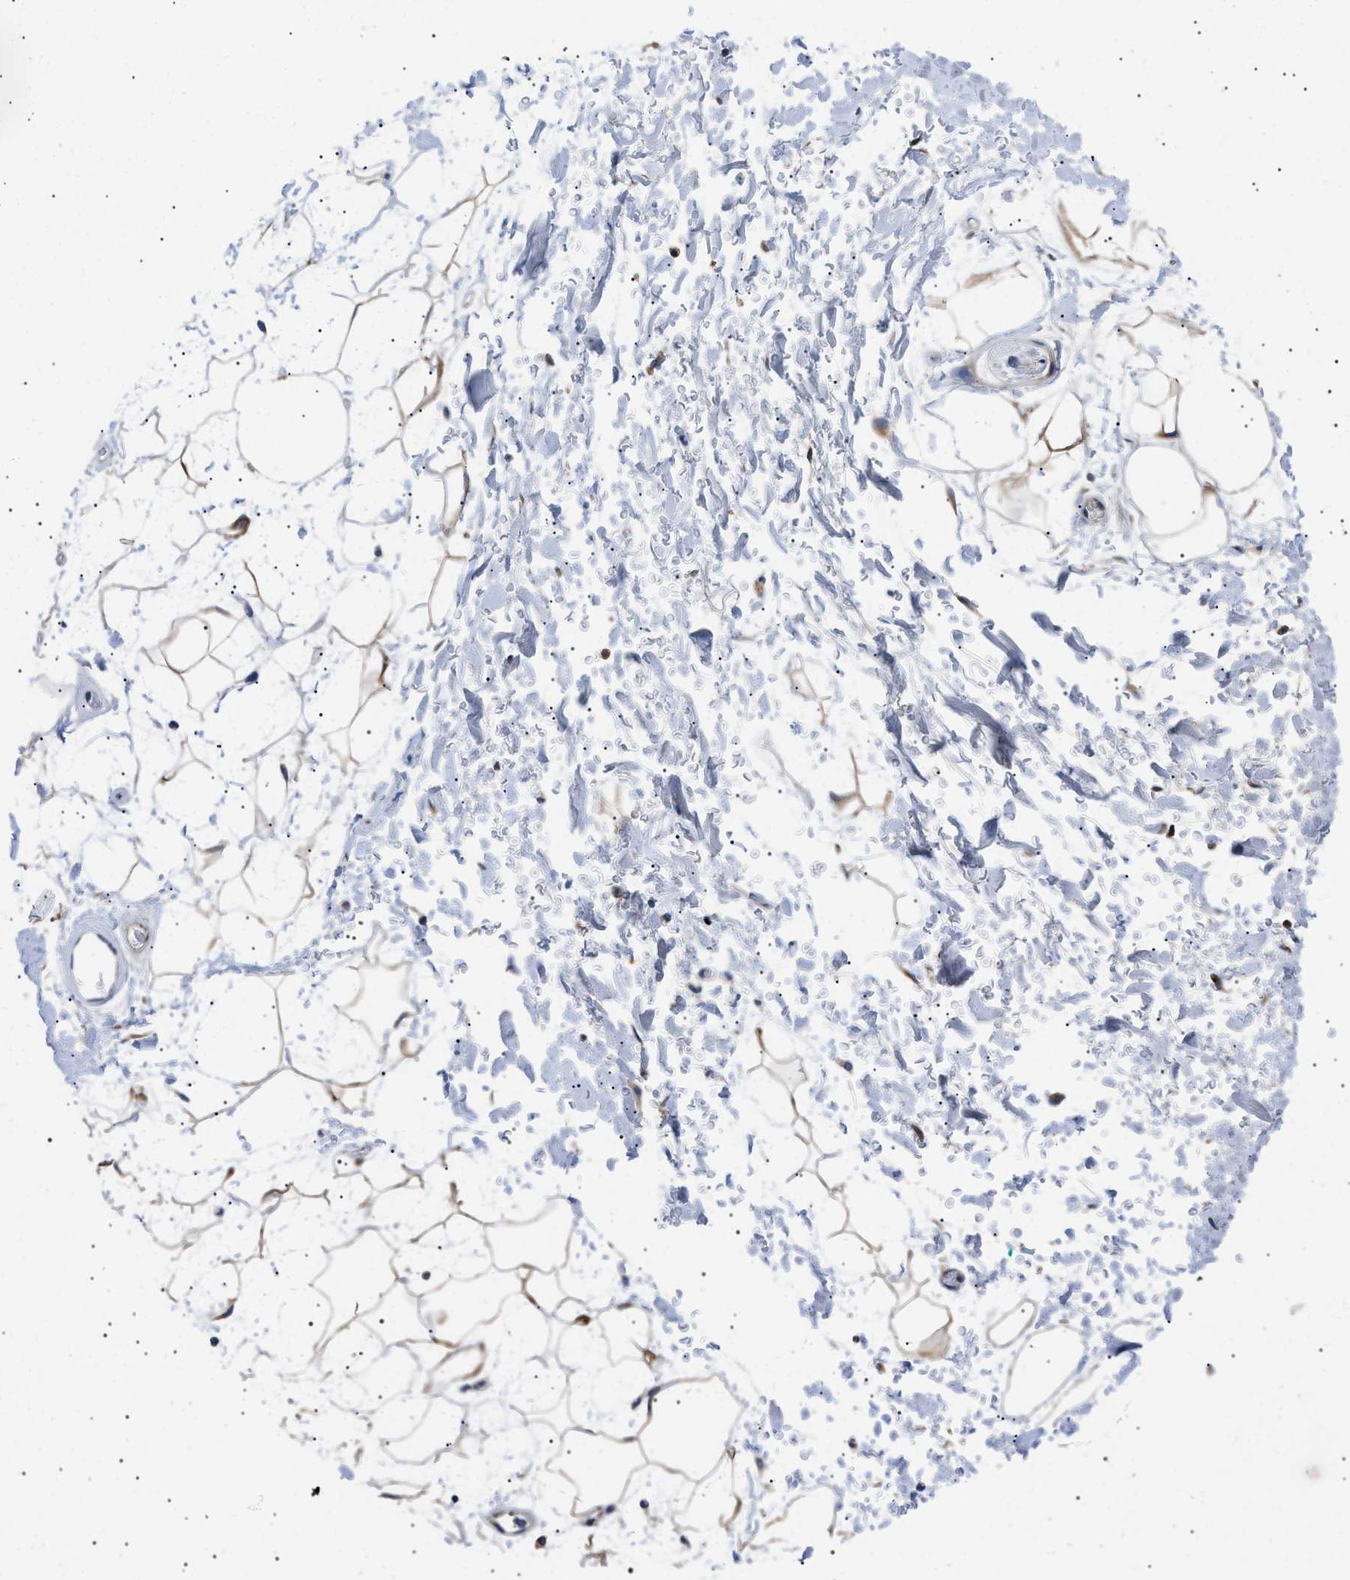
{"staining": {"intensity": "negative", "quantity": "none", "location": "none"}, "tissue": "adipose tissue", "cell_type": "Adipocytes", "image_type": "normal", "snomed": [{"axis": "morphology", "description": "Normal tissue, NOS"}, {"axis": "topography", "description": "Soft tissue"}], "caption": "DAB (3,3'-diaminobenzidine) immunohistochemical staining of benign human adipose tissue demonstrates no significant positivity in adipocytes.", "gene": "DERL1", "patient": {"sex": "male", "age": 72}}